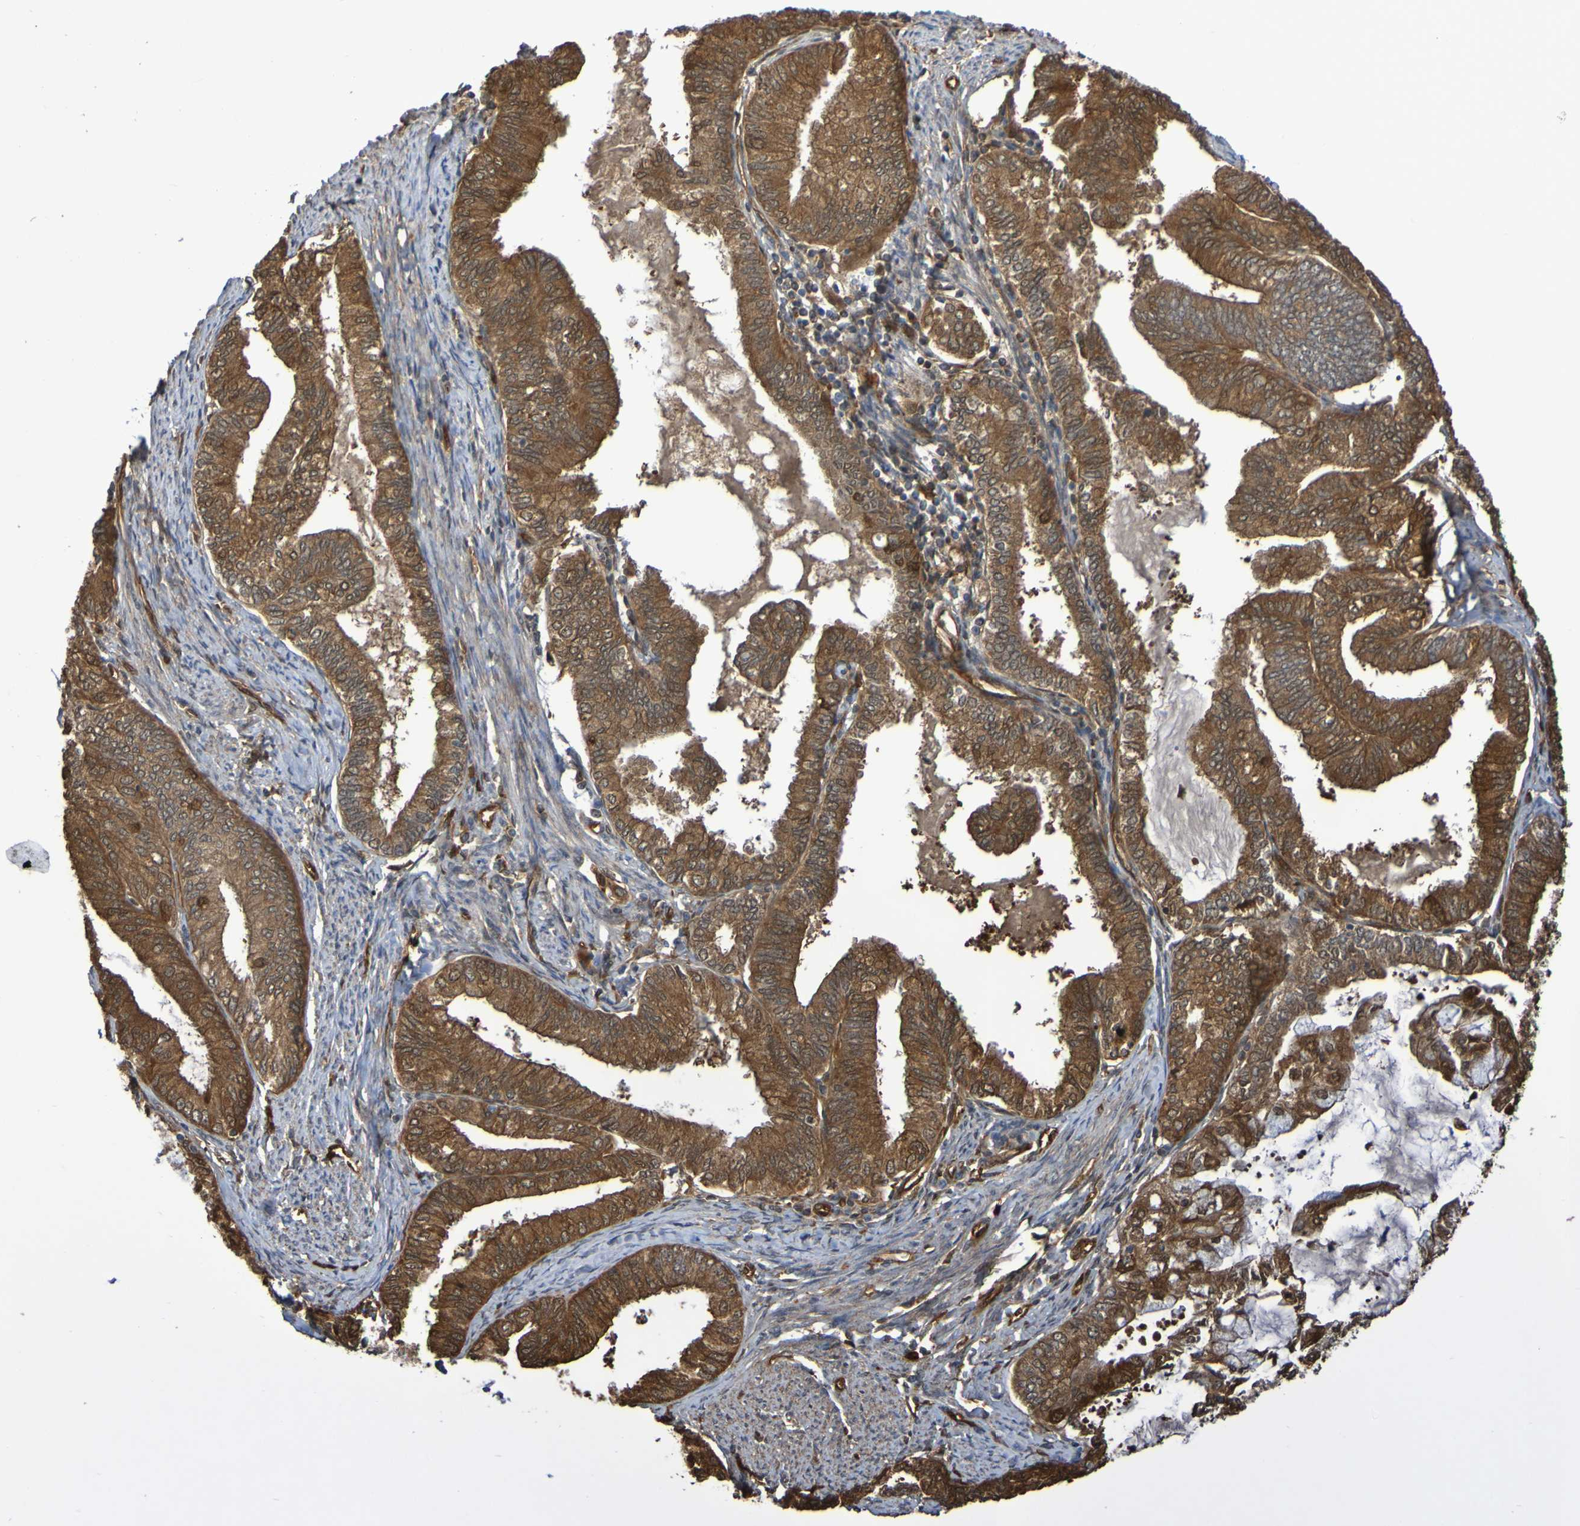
{"staining": {"intensity": "strong", "quantity": ">75%", "location": "cytoplasmic/membranous,nuclear"}, "tissue": "endometrial cancer", "cell_type": "Tumor cells", "image_type": "cancer", "snomed": [{"axis": "morphology", "description": "Adenocarcinoma, NOS"}, {"axis": "topography", "description": "Endometrium"}], "caption": "A brown stain shows strong cytoplasmic/membranous and nuclear expression of a protein in endometrial cancer tumor cells.", "gene": "SERPINB6", "patient": {"sex": "female", "age": 86}}